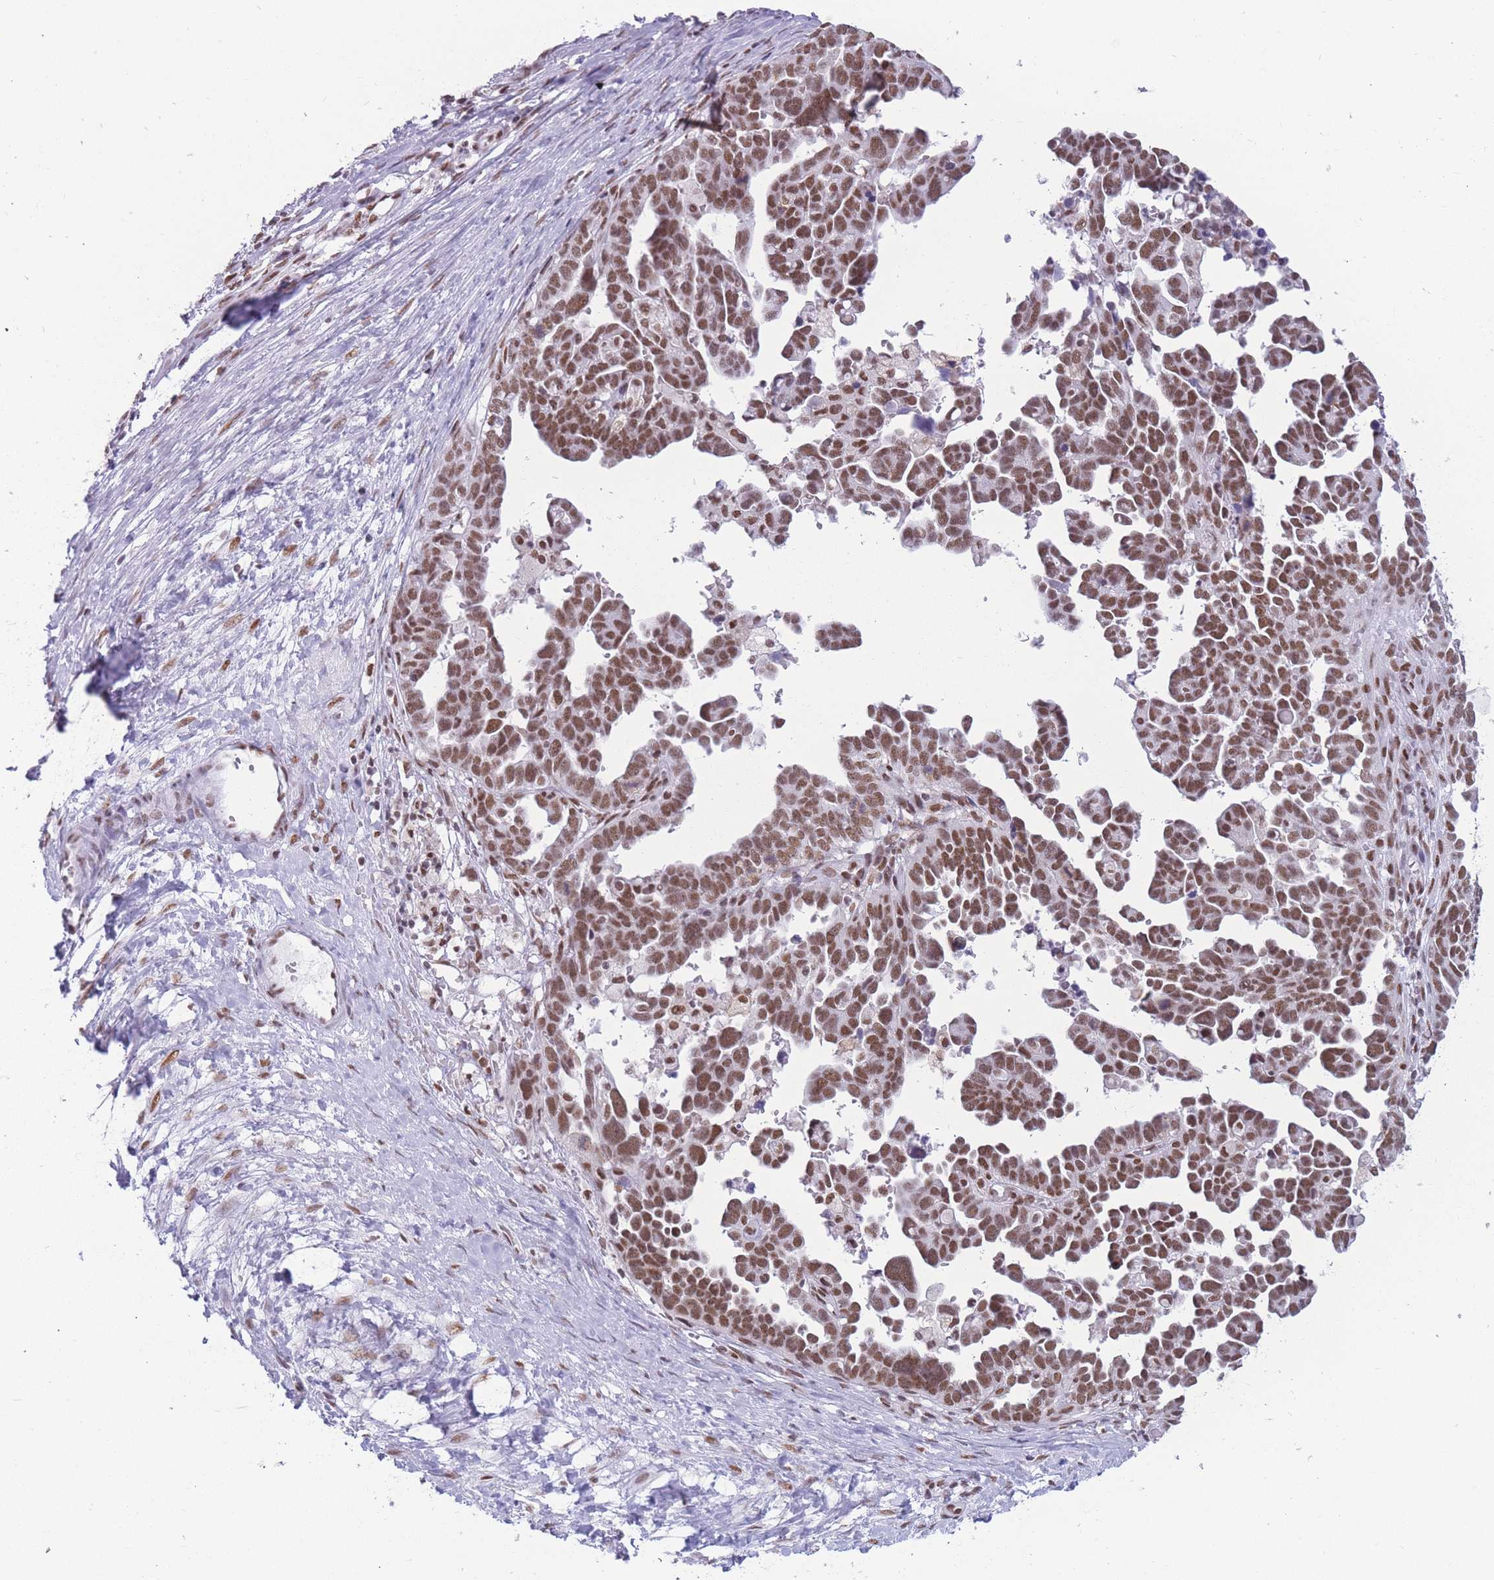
{"staining": {"intensity": "moderate", "quantity": ">75%", "location": "nuclear"}, "tissue": "ovarian cancer", "cell_type": "Tumor cells", "image_type": "cancer", "snomed": [{"axis": "morphology", "description": "Cystadenocarcinoma, serous, NOS"}, {"axis": "topography", "description": "Ovary"}], "caption": "Brown immunohistochemical staining in human ovarian serous cystadenocarcinoma displays moderate nuclear positivity in approximately >75% of tumor cells.", "gene": "HNRNPUL1", "patient": {"sex": "female", "age": 54}}